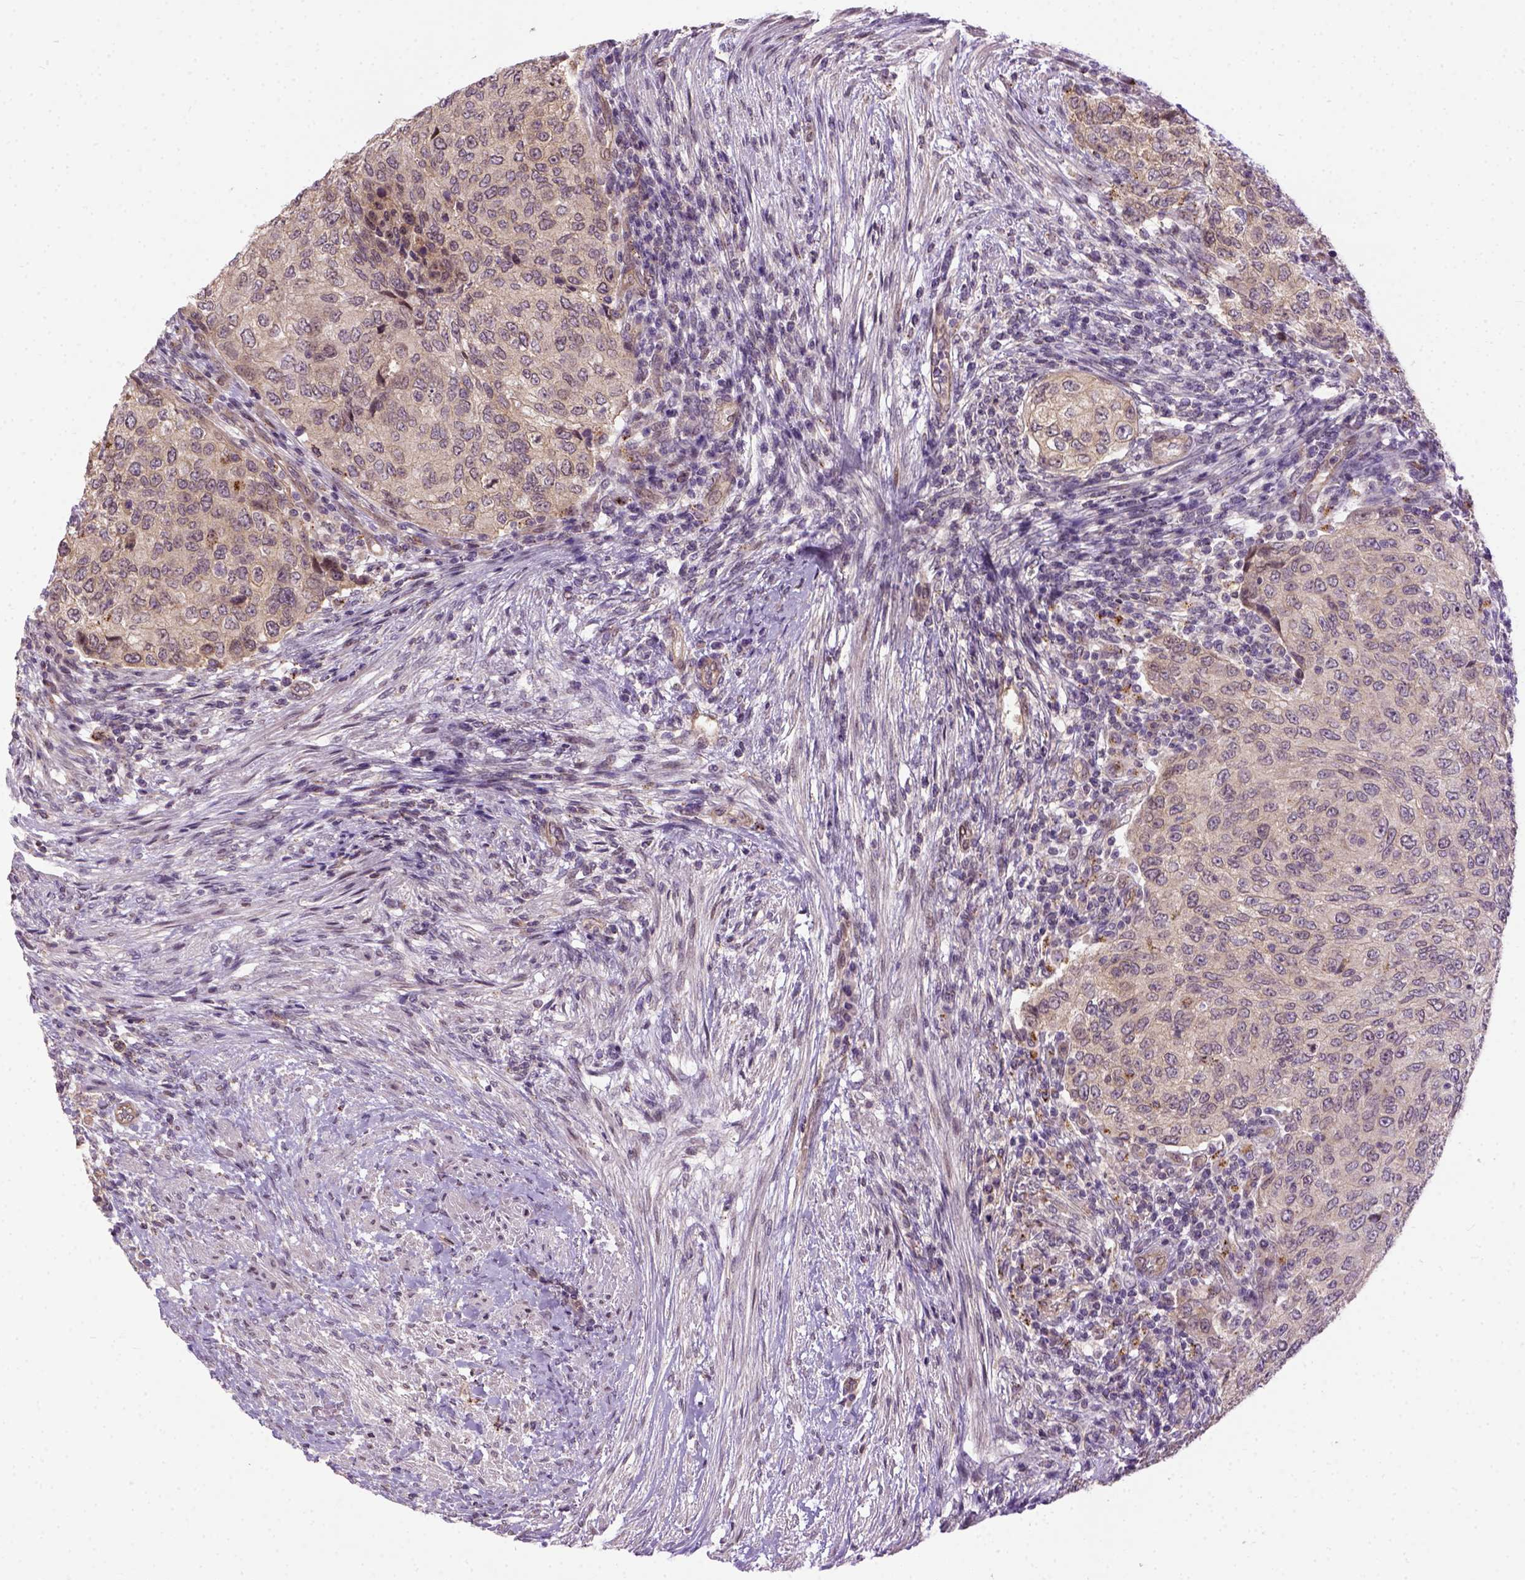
{"staining": {"intensity": "weak", "quantity": ">75%", "location": "cytoplasmic/membranous"}, "tissue": "urothelial cancer", "cell_type": "Tumor cells", "image_type": "cancer", "snomed": [{"axis": "morphology", "description": "Urothelial carcinoma, High grade"}, {"axis": "topography", "description": "Urinary bladder"}], "caption": "The image displays a brown stain indicating the presence of a protein in the cytoplasmic/membranous of tumor cells in urothelial cancer.", "gene": "KAZN", "patient": {"sex": "female", "age": 78}}